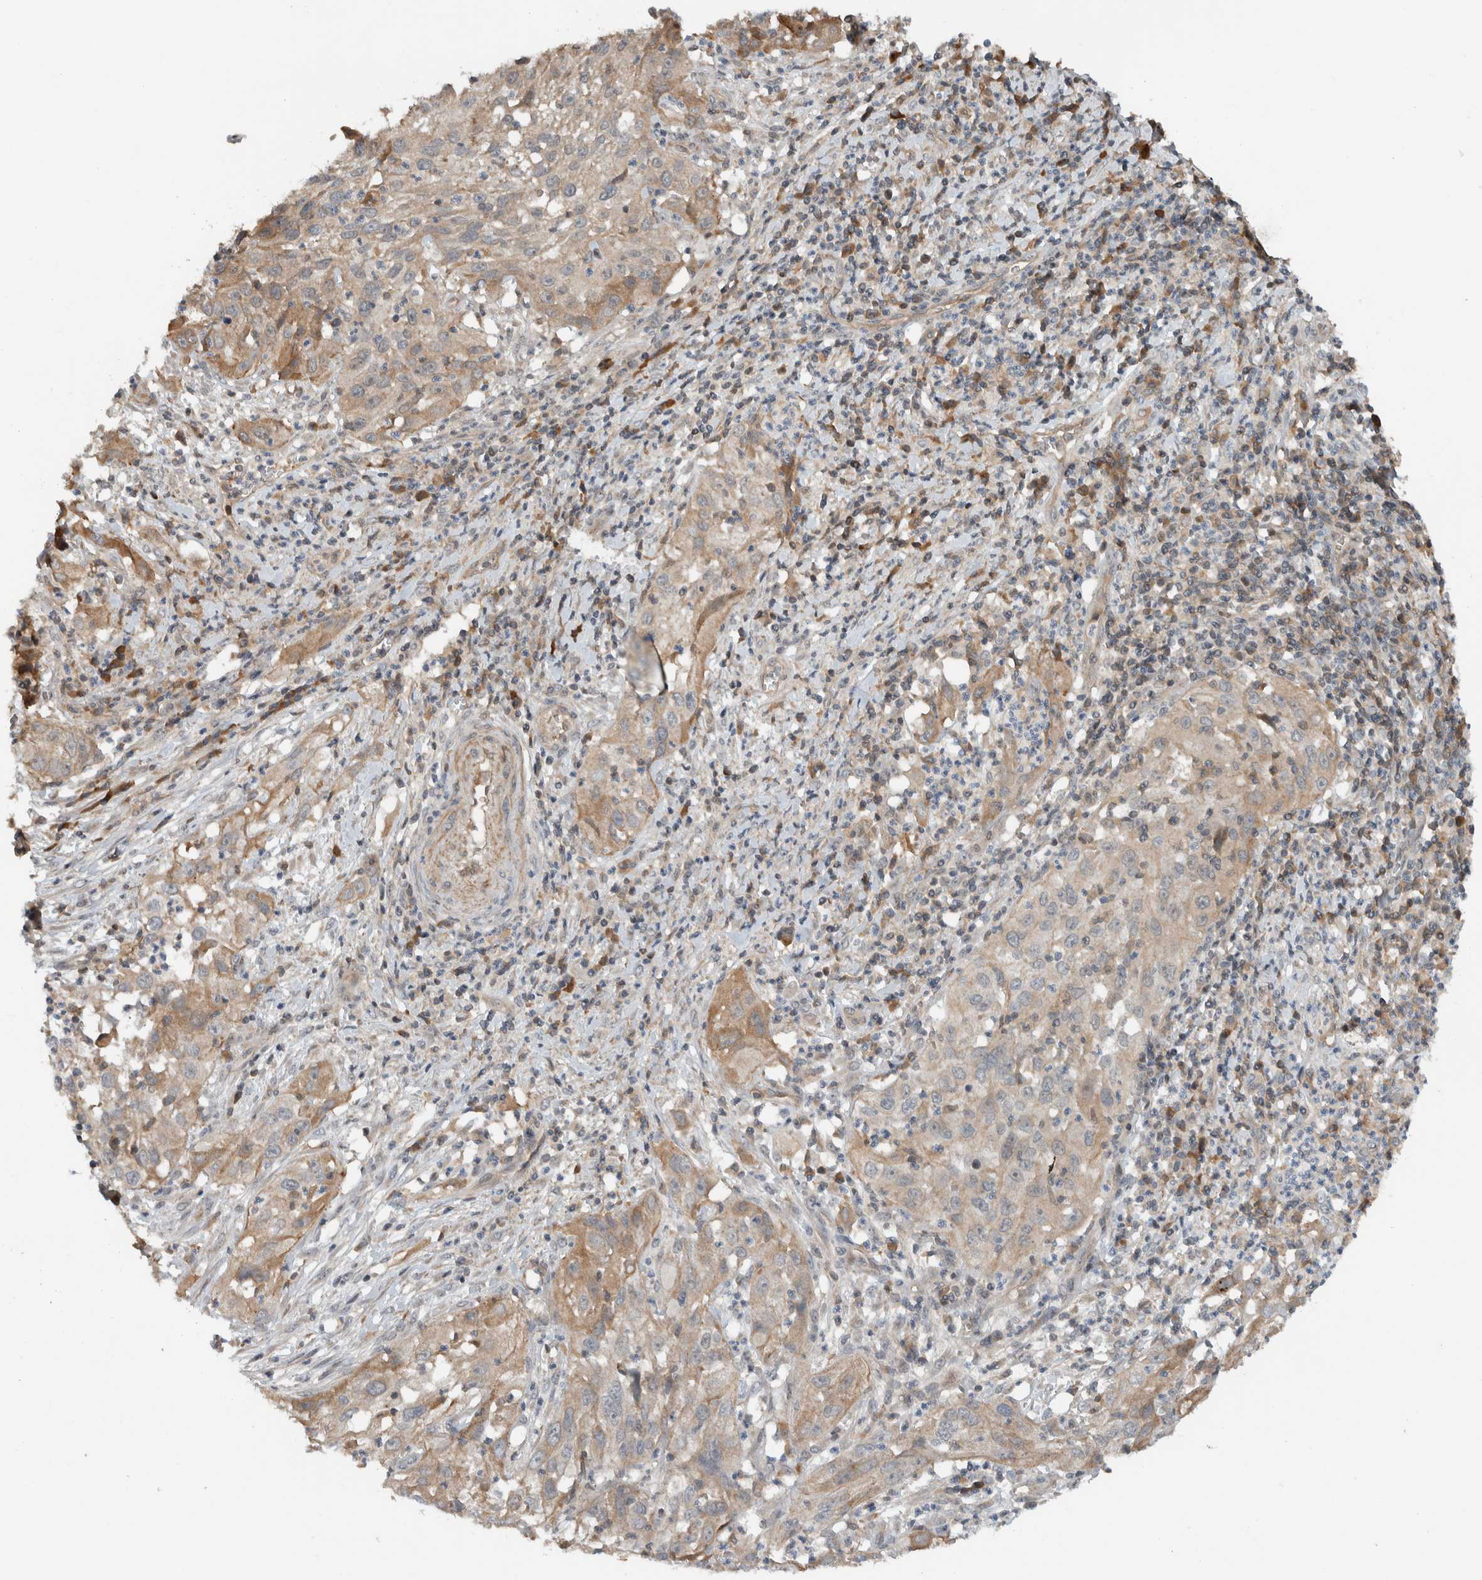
{"staining": {"intensity": "weak", "quantity": ">75%", "location": "cytoplasmic/membranous"}, "tissue": "cervical cancer", "cell_type": "Tumor cells", "image_type": "cancer", "snomed": [{"axis": "morphology", "description": "Squamous cell carcinoma, NOS"}, {"axis": "topography", "description": "Cervix"}], "caption": "Brown immunohistochemical staining in human cervical cancer demonstrates weak cytoplasmic/membranous positivity in about >75% of tumor cells.", "gene": "ARMC7", "patient": {"sex": "female", "age": 32}}